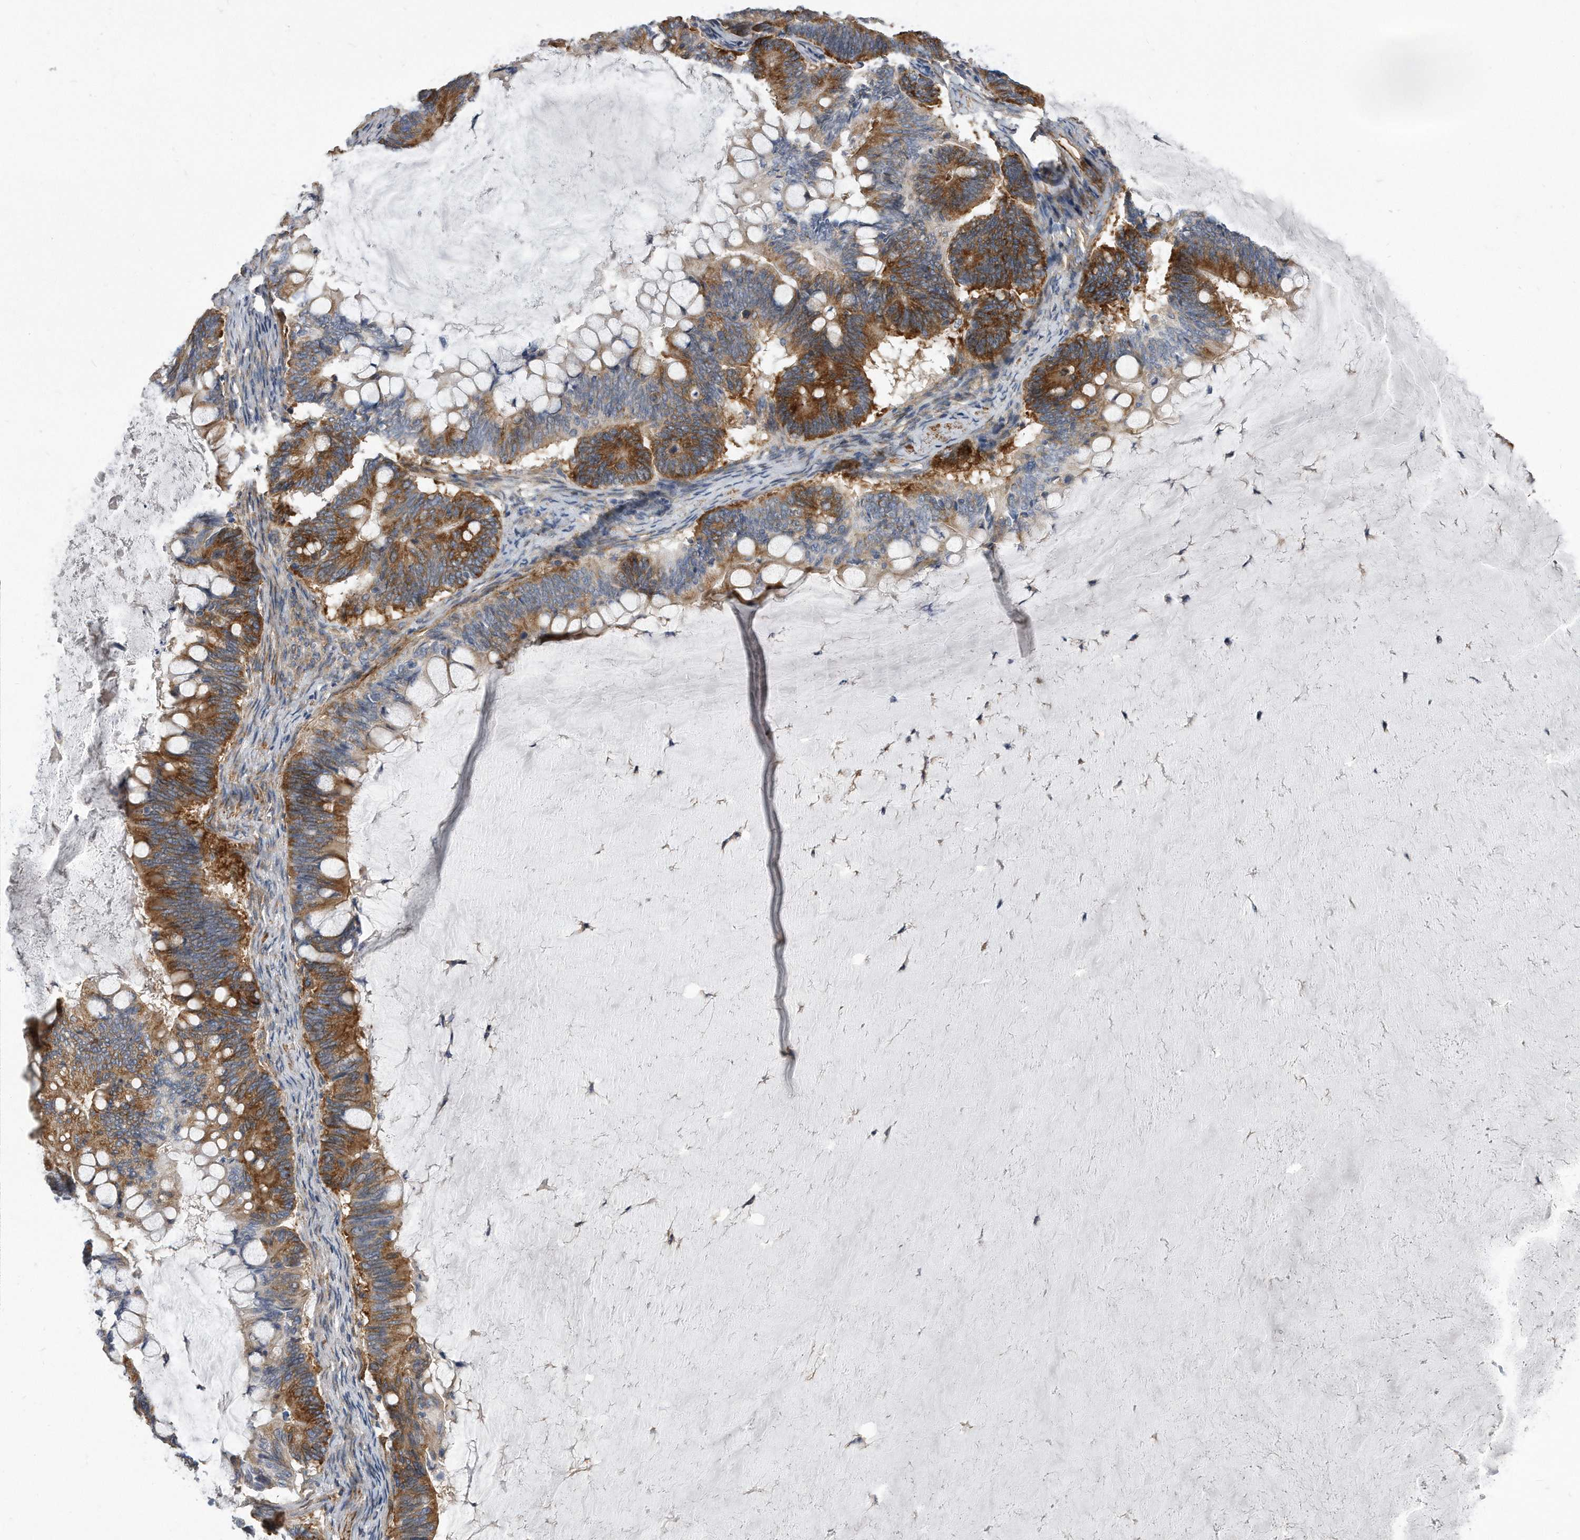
{"staining": {"intensity": "strong", "quantity": "25%-75%", "location": "cytoplasmic/membranous"}, "tissue": "ovarian cancer", "cell_type": "Tumor cells", "image_type": "cancer", "snomed": [{"axis": "morphology", "description": "Cystadenocarcinoma, mucinous, NOS"}, {"axis": "topography", "description": "Ovary"}], "caption": "Ovarian cancer stained with DAB IHC exhibits high levels of strong cytoplasmic/membranous staining in about 25%-75% of tumor cells.", "gene": "EIF2B4", "patient": {"sex": "female", "age": 61}}